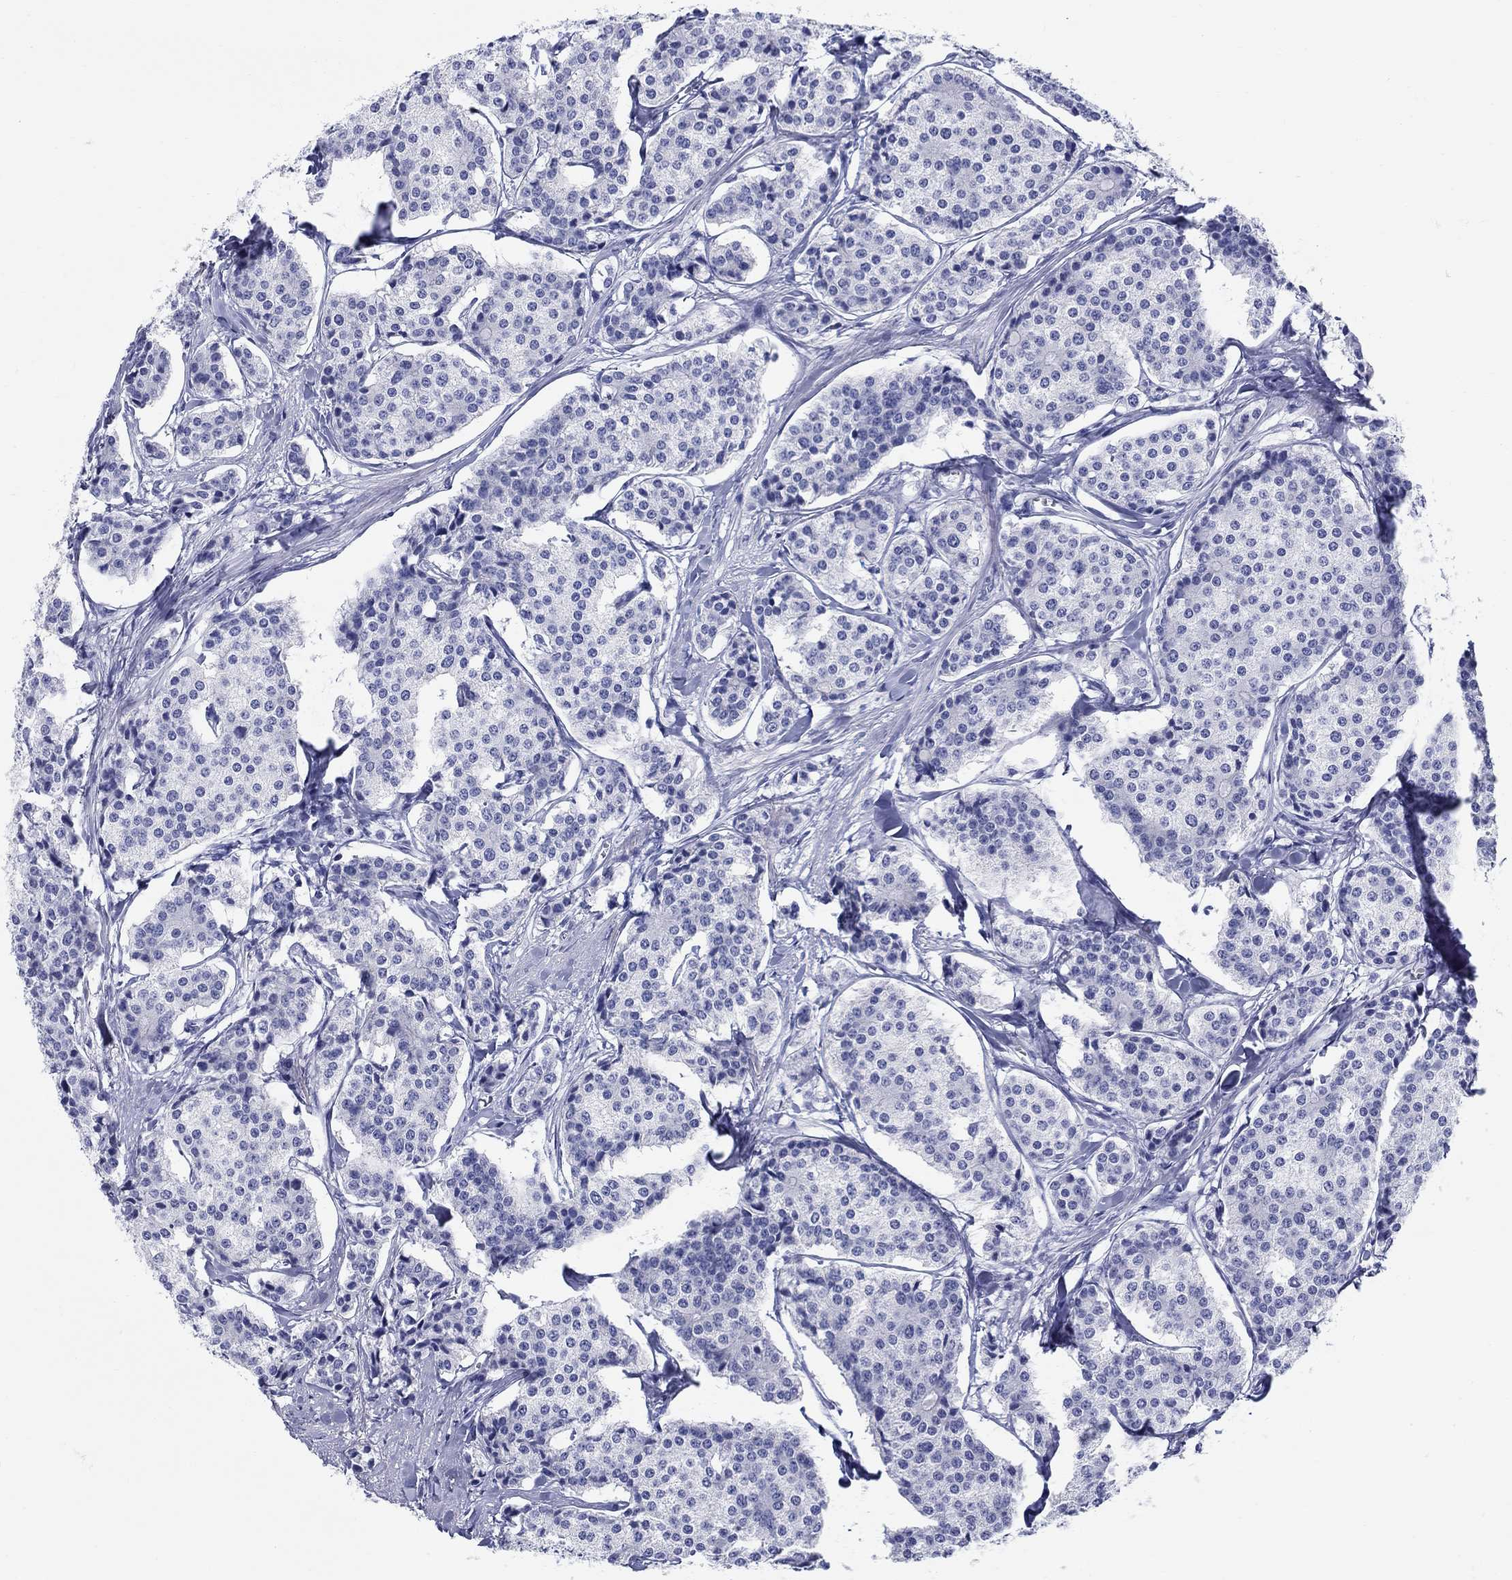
{"staining": {"intensity": "negative", "quantity": "none", "location": "none"}, "tissue": "carcinoid", "cell_type": "Tumor cells", "image_type": "cancer", "snomed": [{"axis": "morphology", "description": "Carcinoid, malignant, NOS"}, {"axis": "topography", "description": "Small intestine"}], "caption": "Immunohistochemistry (IHC) photomicrograph of human malignant carcinoid stained for a protein (brown), which displays no positivity in tumor cells.", "gene": "LAMP5", "patient": {"sex": "female", "age": 65}}